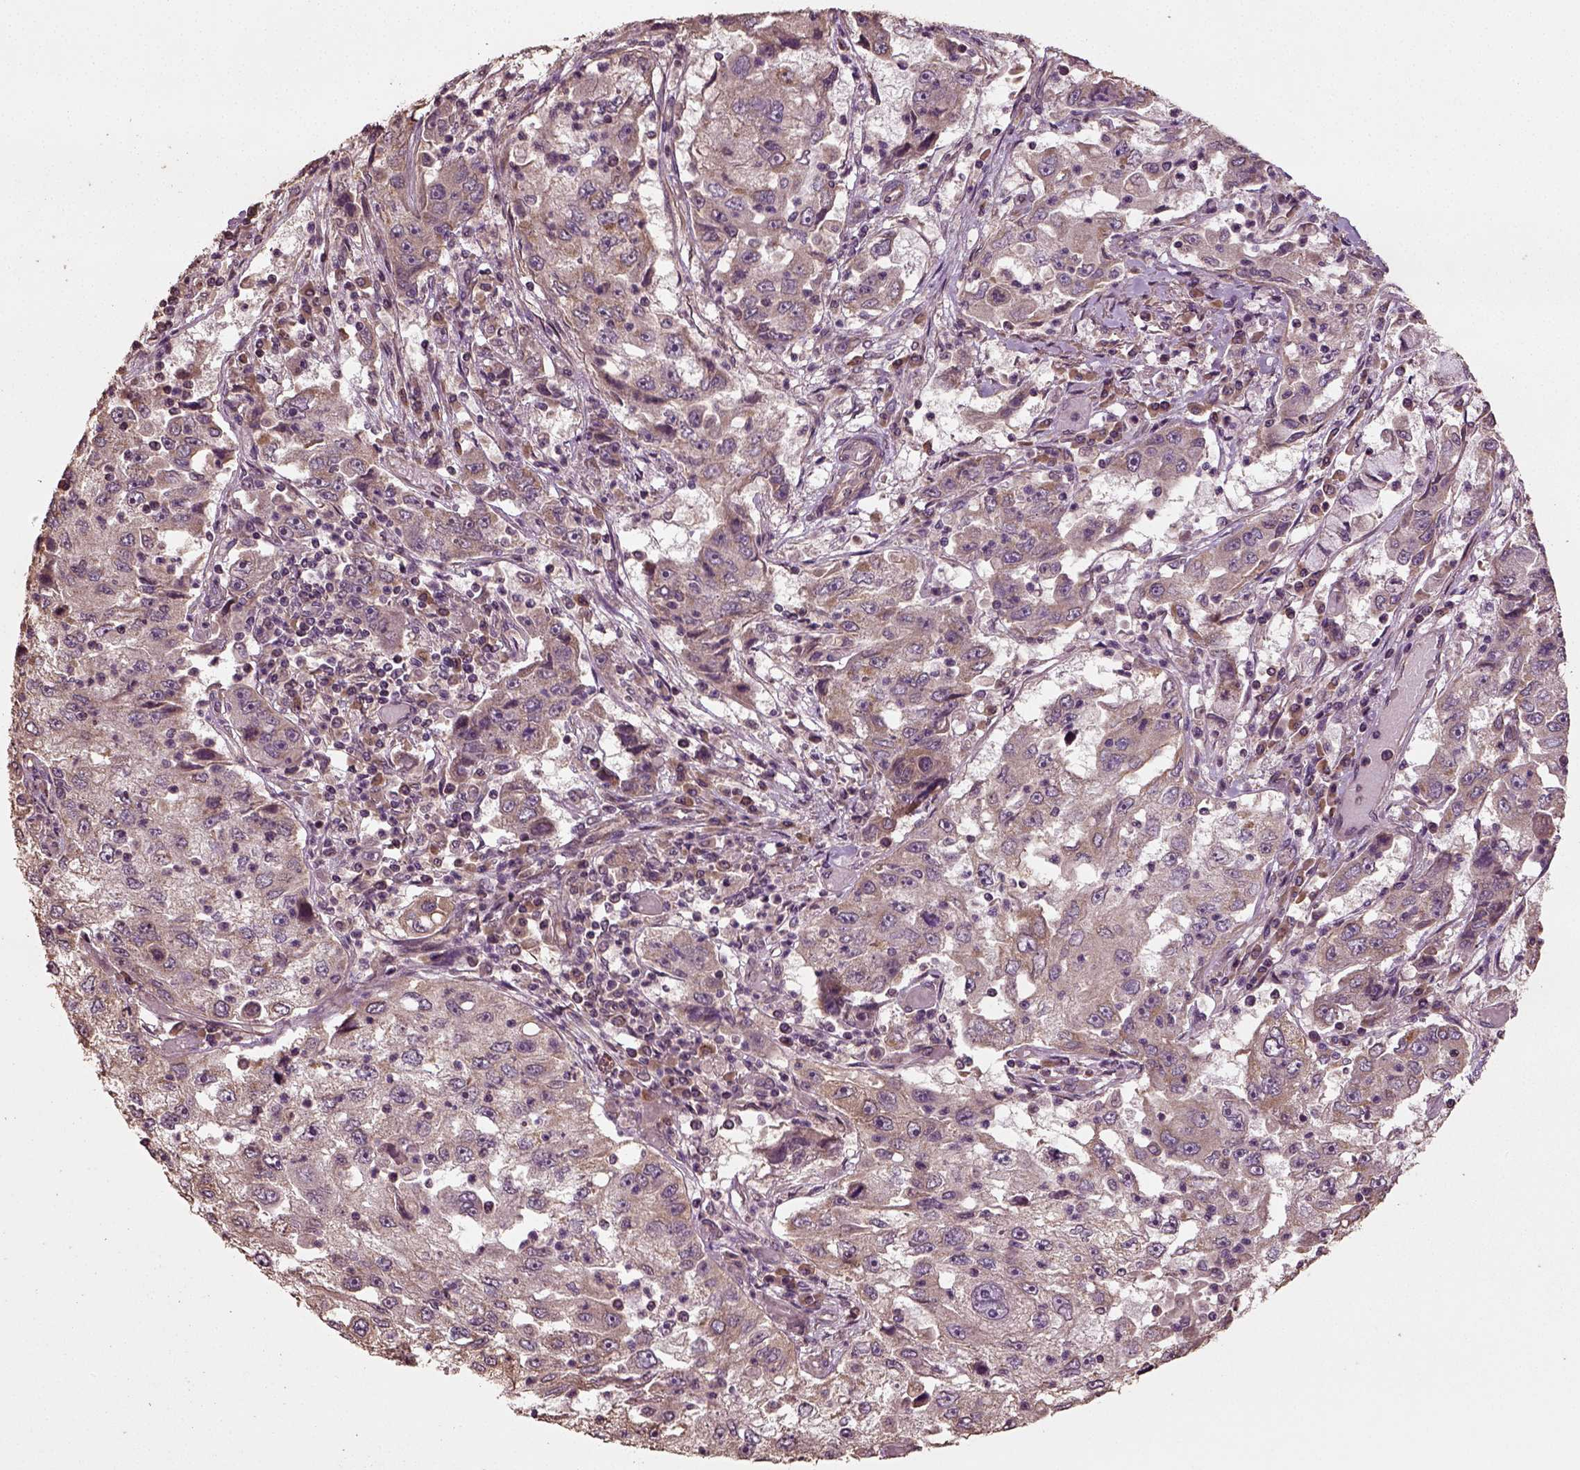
{"staining": {"intensity": "negative", "quantity": "none", "location": "none"}, "tissue": "cervical cancer", "cell_type": "Tumor cells", "image_type": "cancer", "snomed": [{"axis": "morphology", "description": "Squamous cell carcinoma, NOS"}, {"axis": "topography", "description": "Cervix"}], "caption": "Tumor cells show no significant protein expression in cervical cancer (squamous cell carcinoma).", "gene": "ERV3-1", "patient": {"sex": "female", "age": 36}}